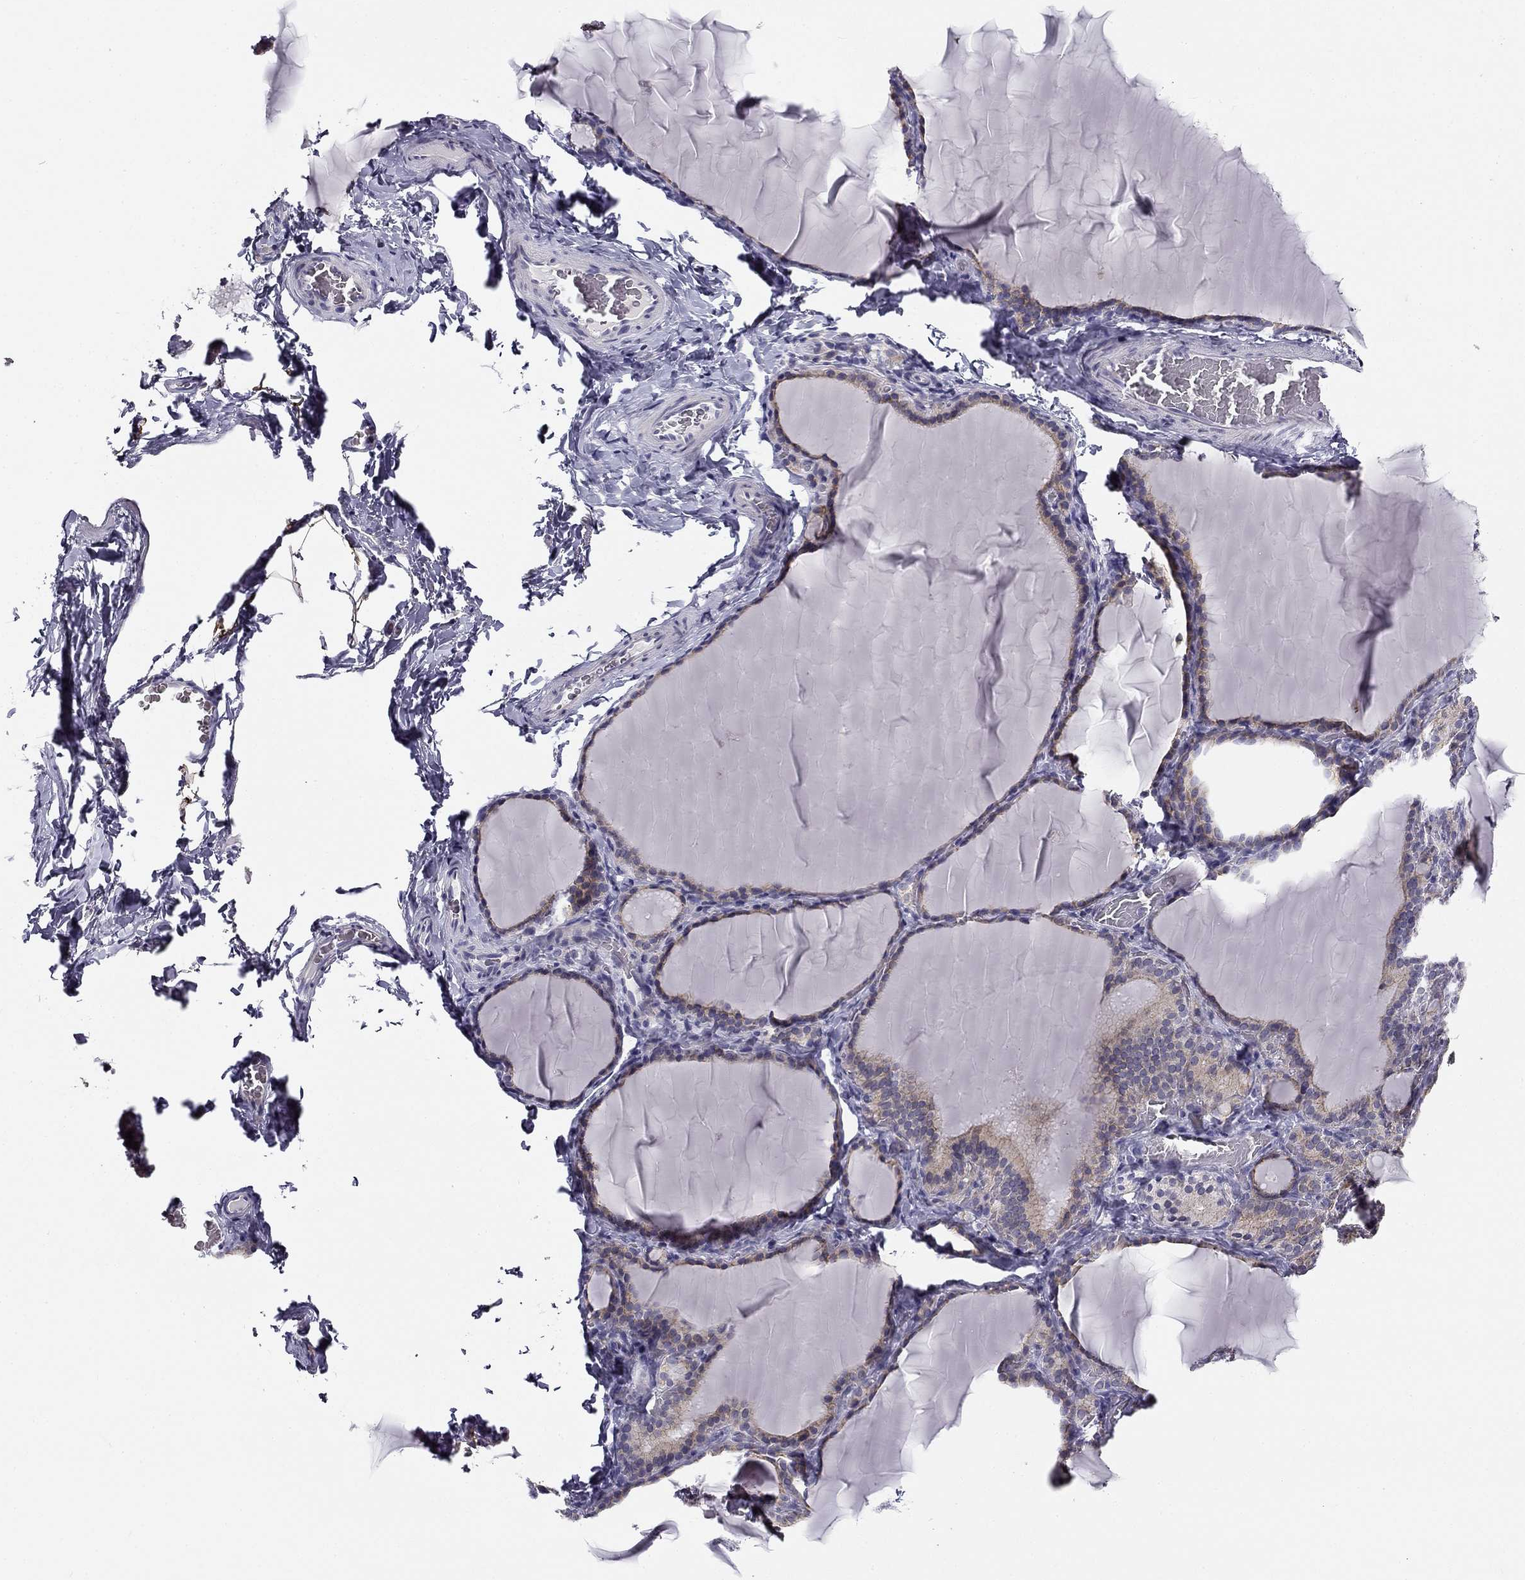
{"staining": {"intensity": "weak", "quantity": "25%-75%", "location": "cytoplasmic/membranous"}, "tissue": "thyroid gland", "cell_type": "Glandular cells", "image_type": "normal", "snomed": [{"axis": "morphology", "description": "Normal tissue, NOS"}, {"axis": "morphology", "description": "Hyperplasia, NOS"}, {"axis": "topography", "description": "Thyroid gland"}], "caption": "Glandular cells display weak cytoplasmic/membranous positivity in about 25%-75% of cells in normal thyroid gland.", "gene": "CNR1", "patient": {"sex": "female", "age": 27}}